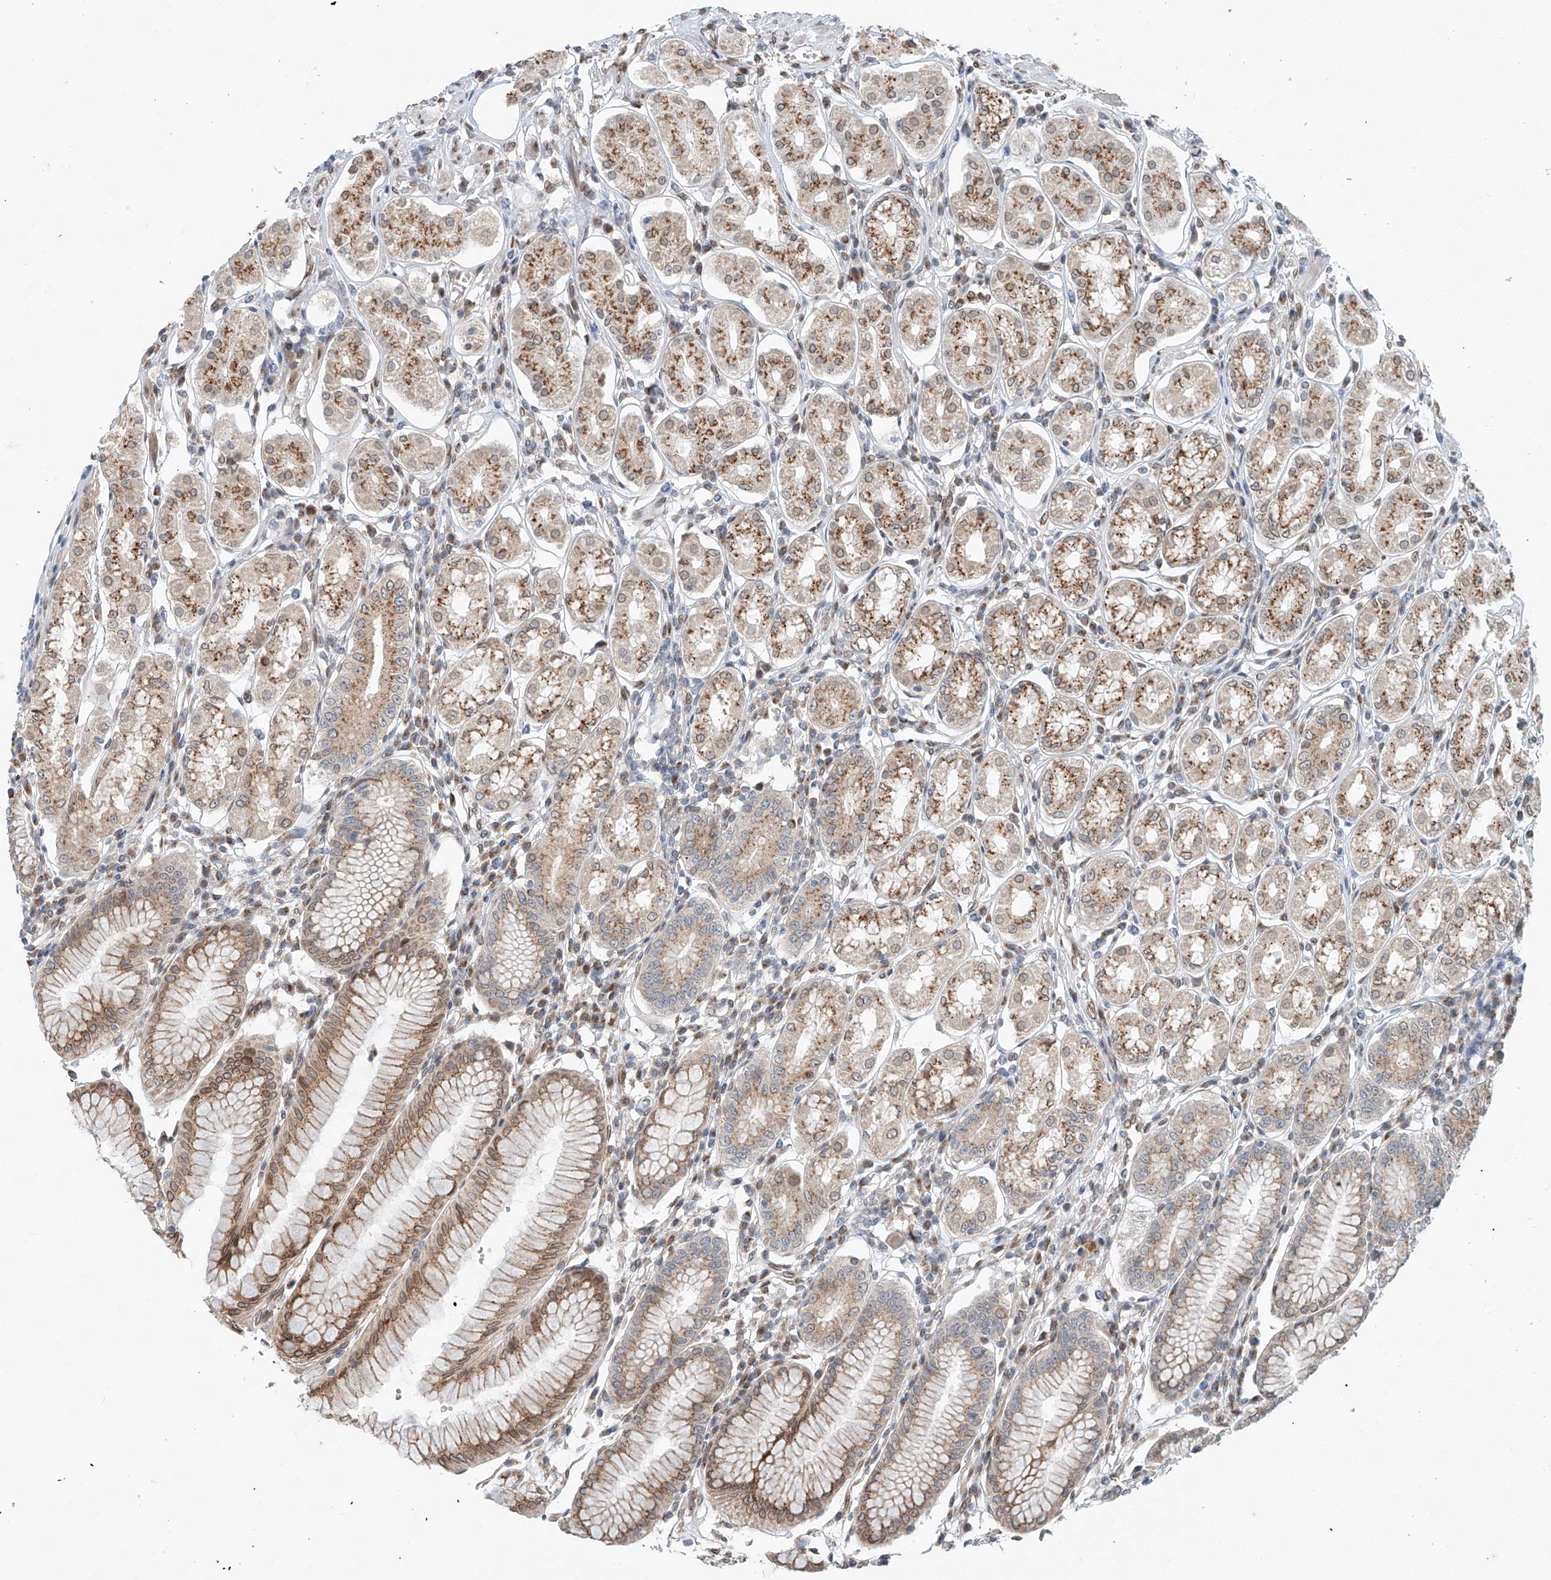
{"staining": {"intensity": "moderate", "quantity": ">75%", "location": "cytoplasmic/membranous"}, "tissue": "stomach", "cell_type": "Glandular cells", "image_type": "normal", "snomed": [{"axis": "morphology", "description": "Normal tissue, NOS"}, {"axis": "topography", "description": "Stomach"}, {"axis": "topography", "description": "Stomach, lower"}], "caption": "High-magnification brightfield microscopy of unremarkable stomach stained with DAB (brown) and counterstained with hematoxylin (blue). glandular cells exhibit moderate cytoplasmic/membranous expression is identified in approximately>75% of cells.", "gene": "STARD9", "patient": {"sex": "female", "age": 56}}